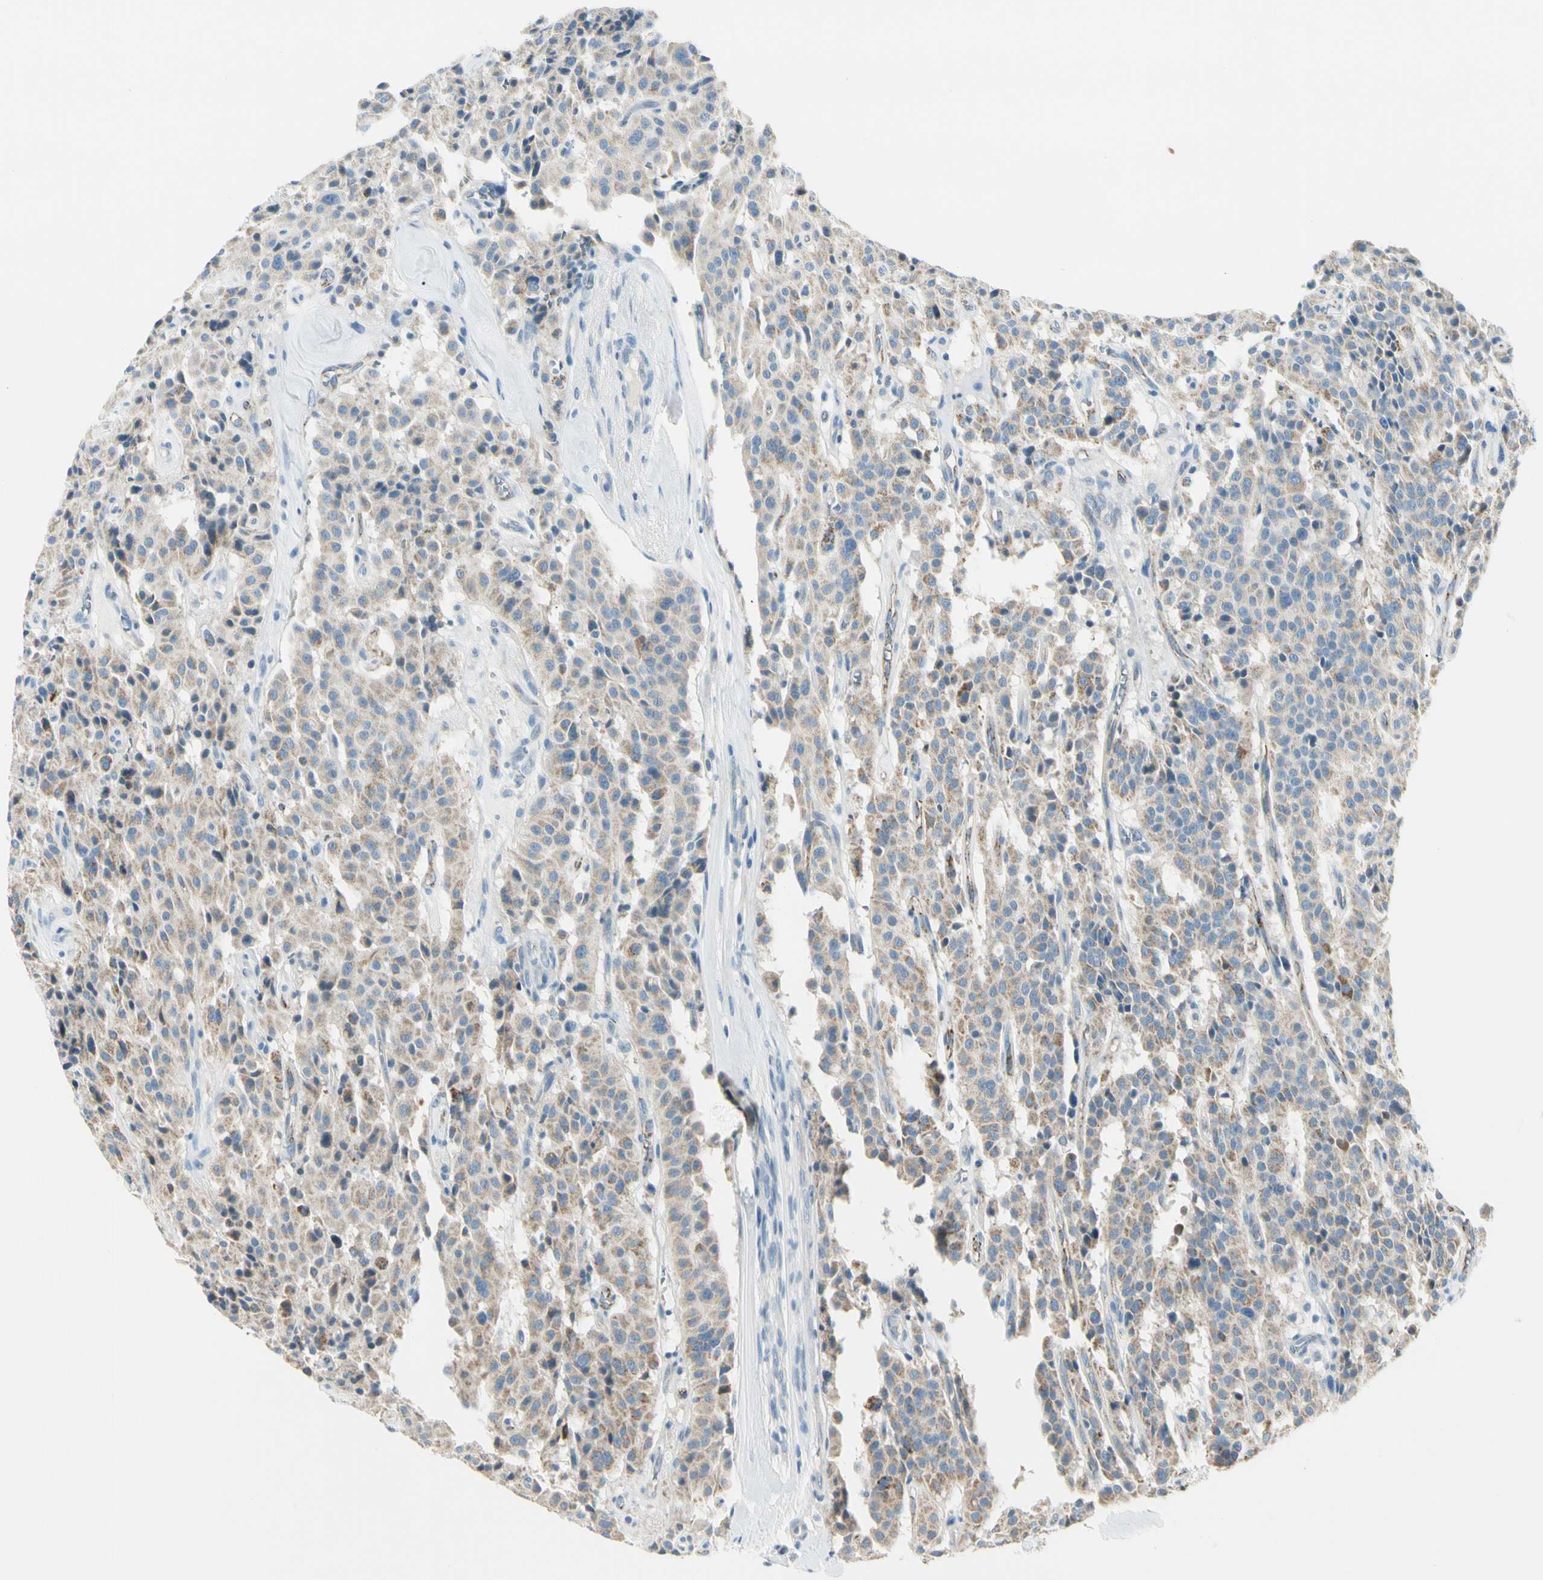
{"staining": {"intensity": "weak", "quantity": ">75%", "location": "cytoplasmic/membranous"}, "tissue": "carcinoid", "cell_type": "Tumor cells", "image_type": "cancer", "snomed": [{"axis": "morphology", "description": "Carcinoid, malignant, NOS"}, {"axis": "topography", "description": "Lung"}], "caption": "Tumor cells display weak cytoplasmic/membranous staining in about >75% of cells in malignant carcinoid. (DAB IHC, brown staining for protein, blue staining for nuclei).", "gene": "SLC6A15", "patient": {"sex": "male", "age": 30}}